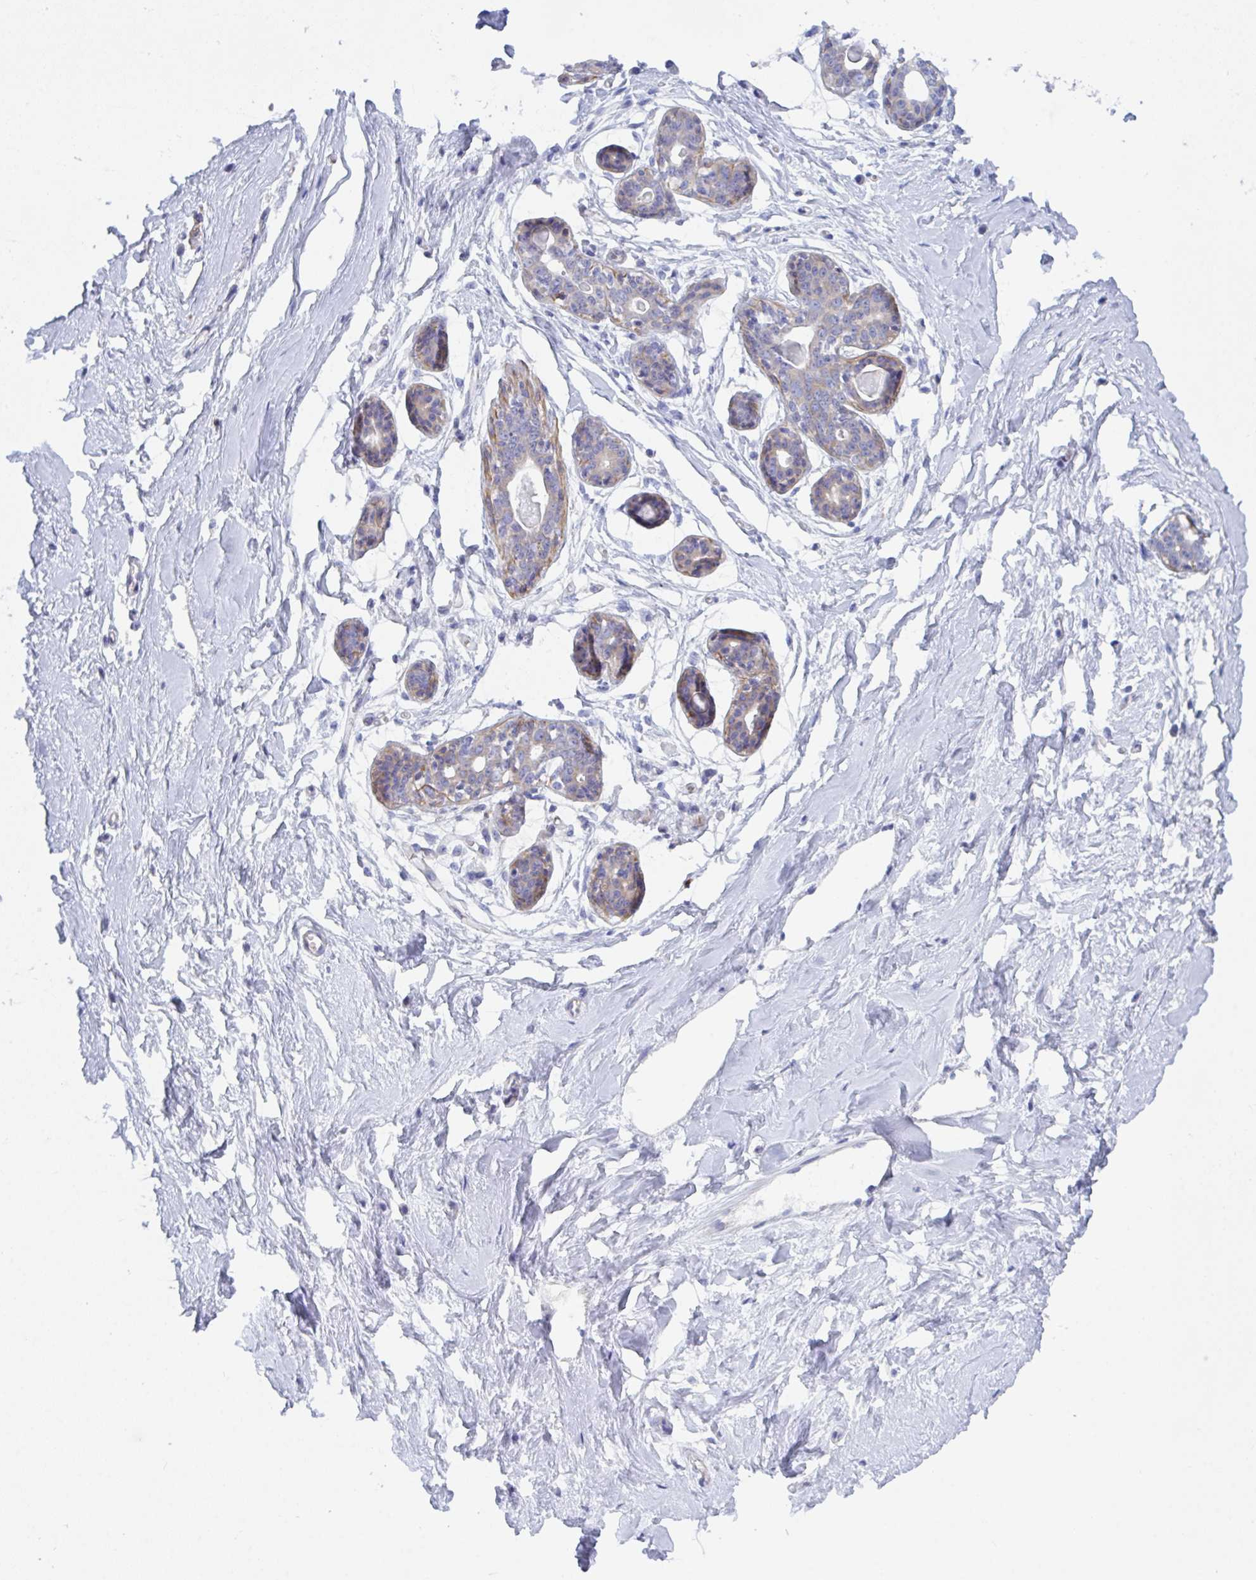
{"staining": {"intensity": "negative", "quantity": "none", "location": "none"}, "tissue": "breast", "cell_type": "Adipocytes", "image_type": "normal", "snomed": [{"axis": "morphology", "description": "Normal tissue, NOS"}, {"axis": "topography", "description": "Breast"}], "caption": "IHC of unremarkable human breast reveals no positivity in adipocytes.", "gene": "CEP170B", "patient": {"sex": "female", "age": 45}}